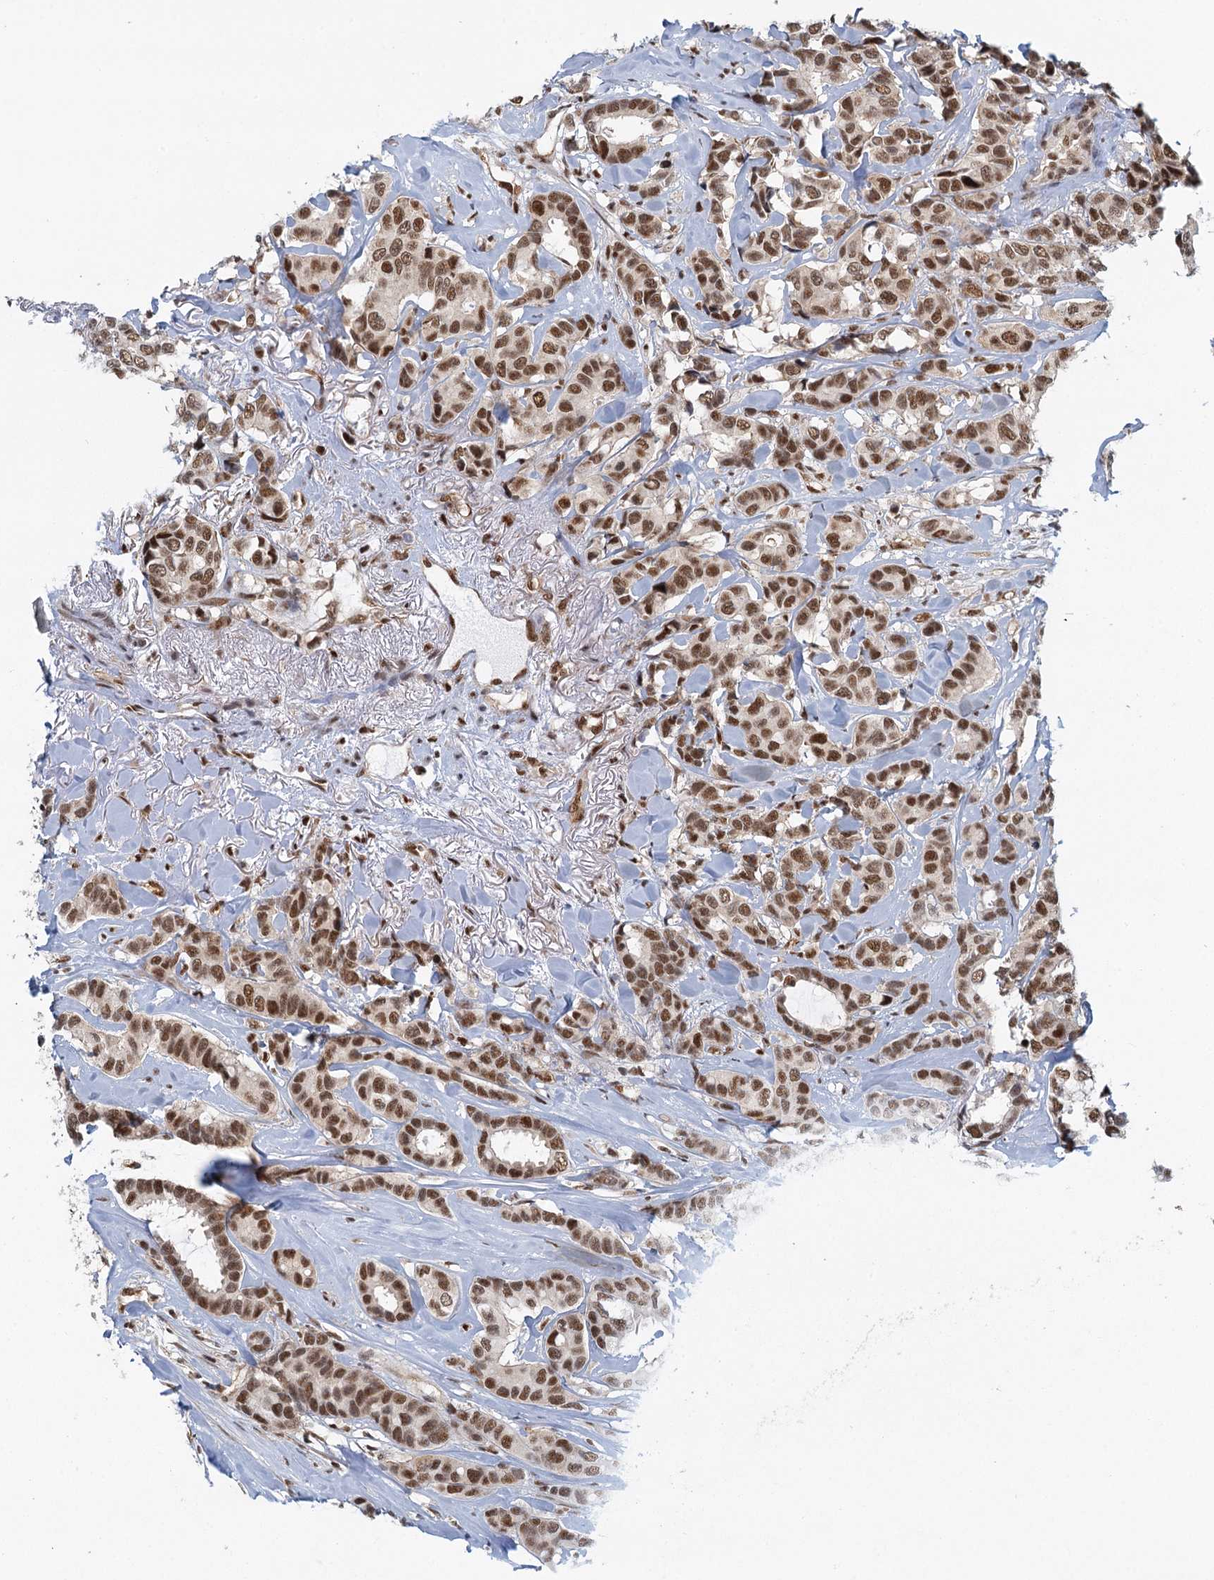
{"staining": {"intensity": "strong", "quantity": ">75%", "location": "nuclear"}, "tissue": "breast cancer", "cell_type": "Tumor cells", "image_type": "cancer", "snomed": [{"axis": "morphology", "description": "Duct carcinoma"}, {"axis": "topography", "description": "Breast"}], "caption": "High-magnification brightfield microscopy of breast cancer (invasive ductal carcinoma) stained with DAB (3,3'-diaminobenzidine) (brown) and counterstained with hematoxylin (blue). tumor cells exhibit strong nuclear staining is seen in about>75% of cells.", "gene": "GPATCH11", "patient": {"sex": "female", "age": 87}}